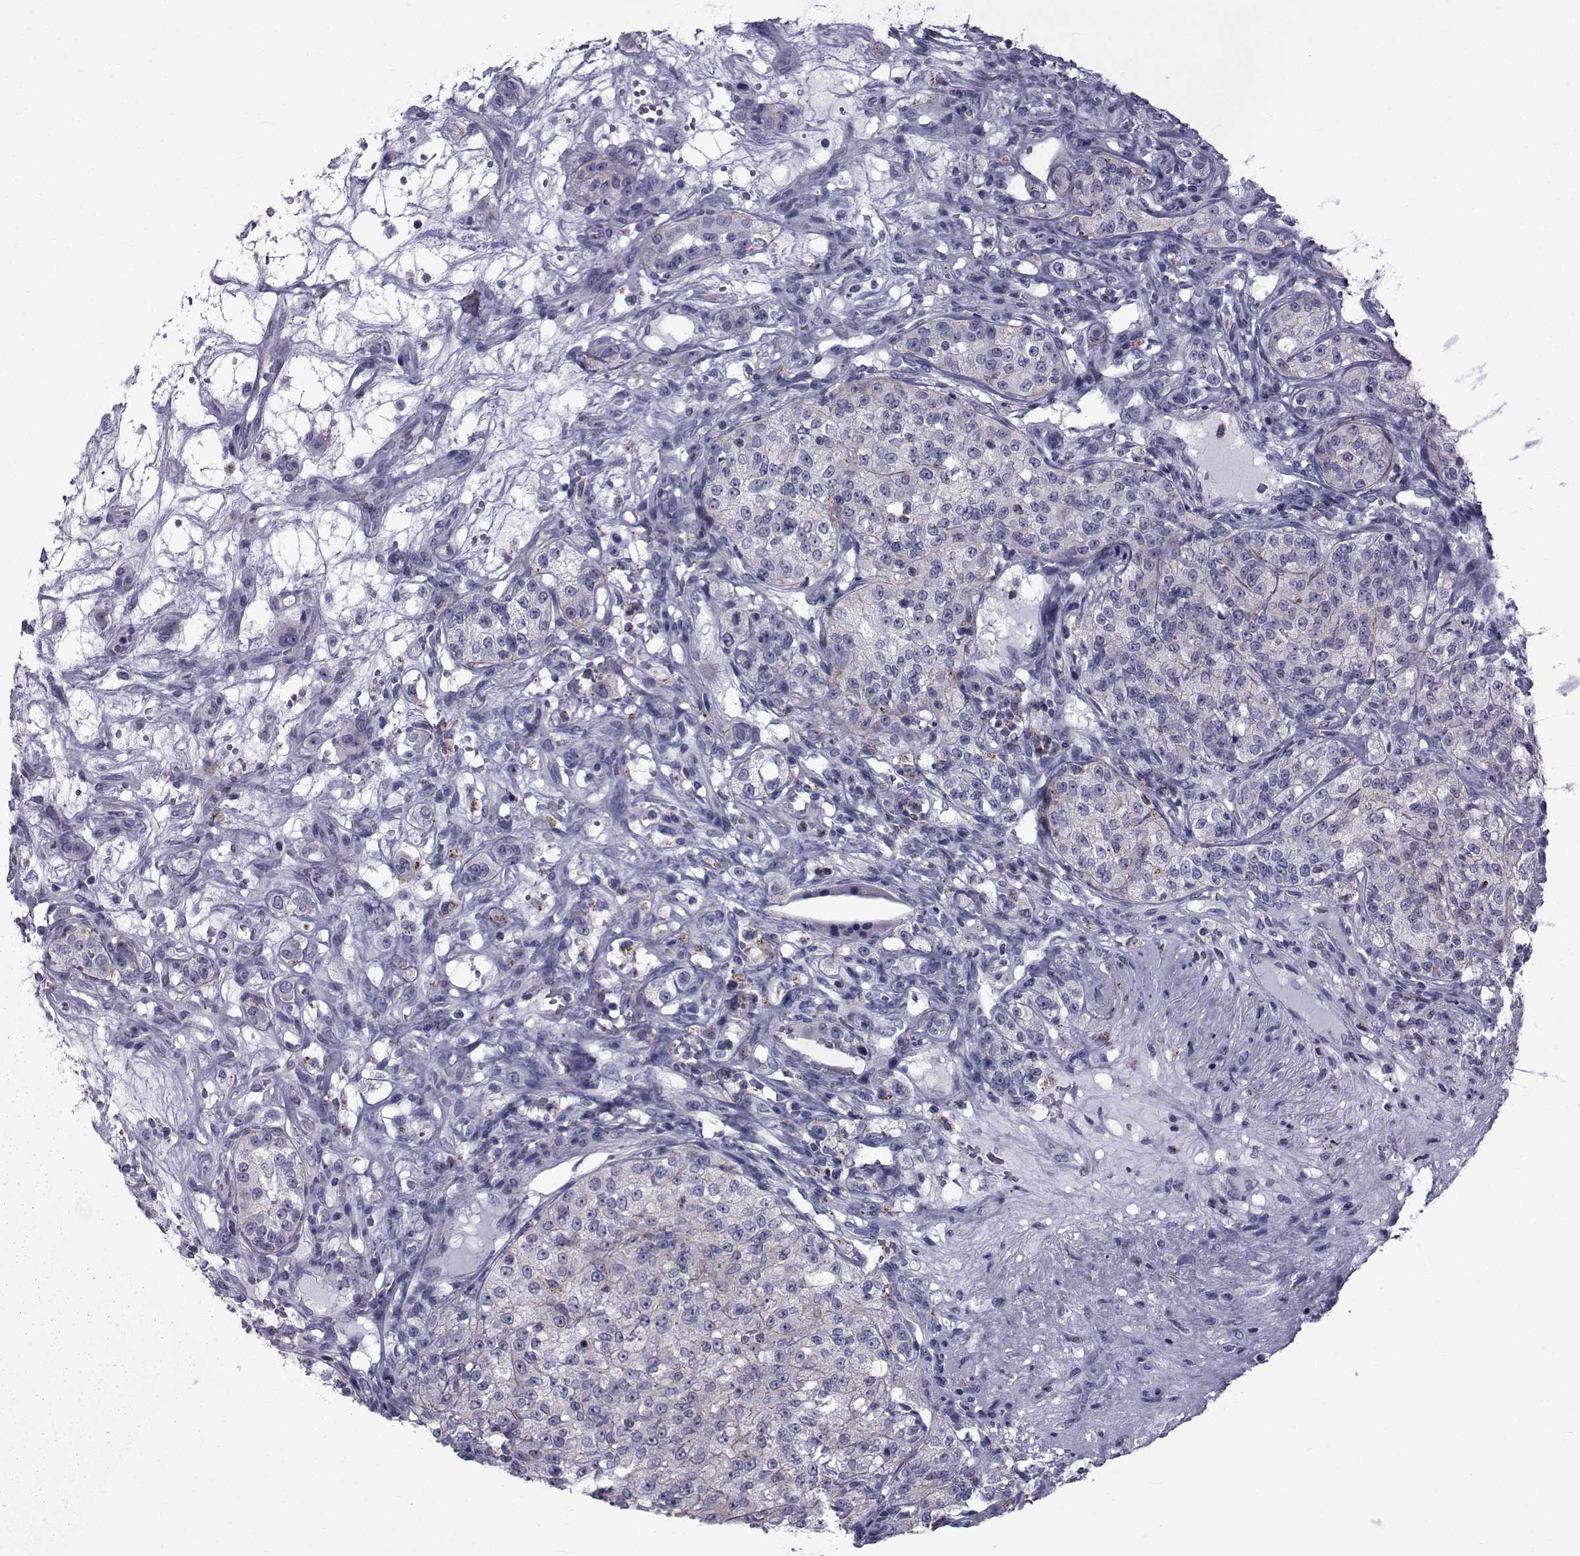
{"staining": {"intensity": "negative", "quantity": "none", "location": "none"}, "tissue": "renal cancer", "cell_type": "Tumor cells", "image_type": "cancer", "snomed": [{"axis": "morphology", "description": "Adenocarcinoma, NOS"}, {"axis": "topography", "description": "Kidney"}], "caption": "Immunohistochemistry (IHC) of human renal adenocarcinoma demonstrates no expression in tumor cells.", "gene": "PDE6H", "patient": {"sex": "female", "age": 63}}